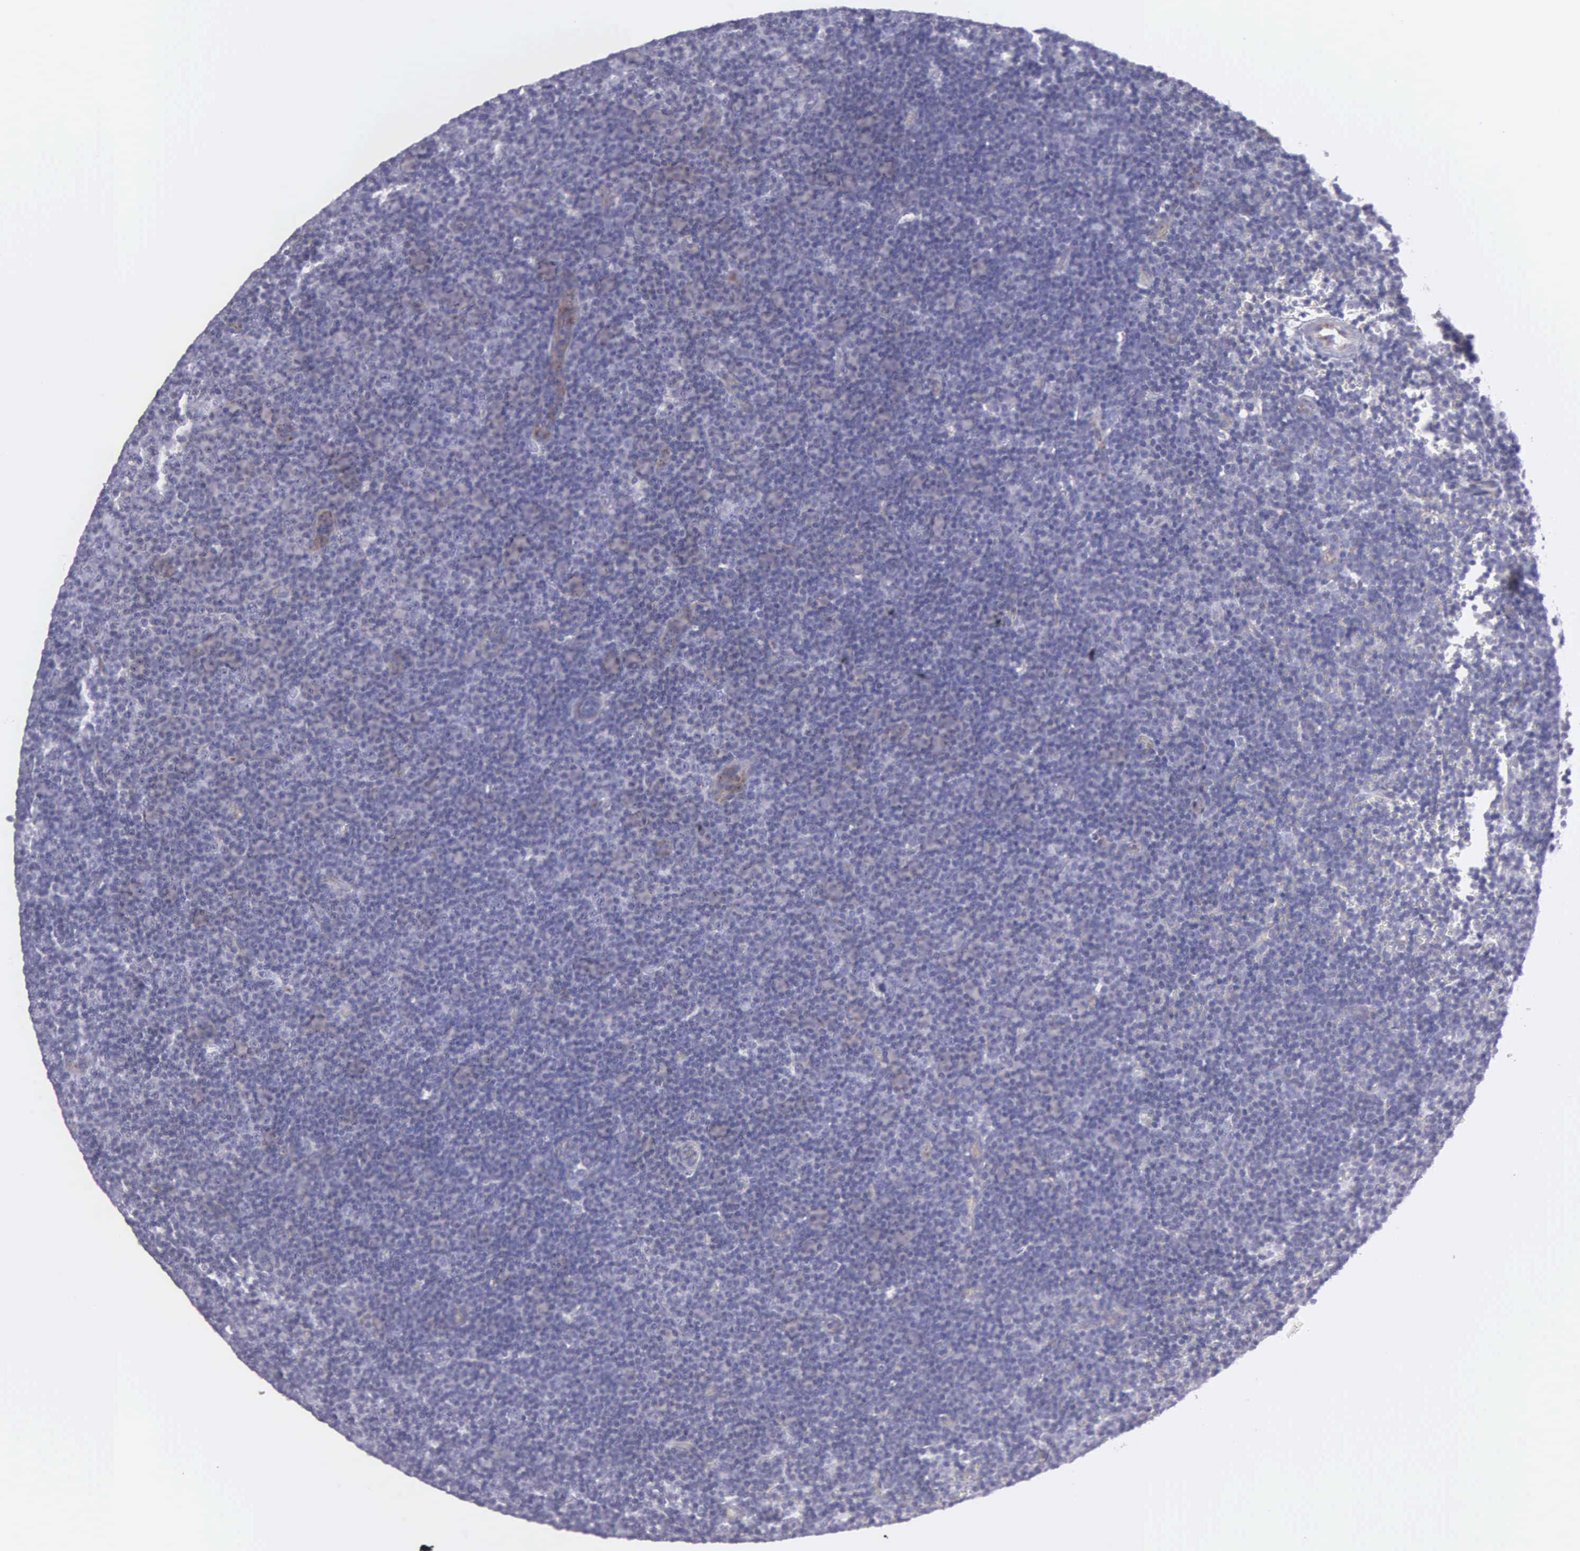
{"staining": {"intensity": "negative", "quantity": "none", "location": "none"}, "tissue": "lymphoma", "cell_type": "Tumor cells", "image_type": "cancer", "snomed": [{"axis": "morphology", "description": "Malignant lymphoma, non-Hodgkin's type, Low grade"}, {"axis": "topography", "description": "Lymph node"}], "caption": "DAB immunohistochemical staining of malignant lymphoma, non-Hodgkin's type (low-grade) displays no significant positivity in tumor cells.", "gene": "SYNJ2BP", "patient": {"sex": "male", "age": 57}}